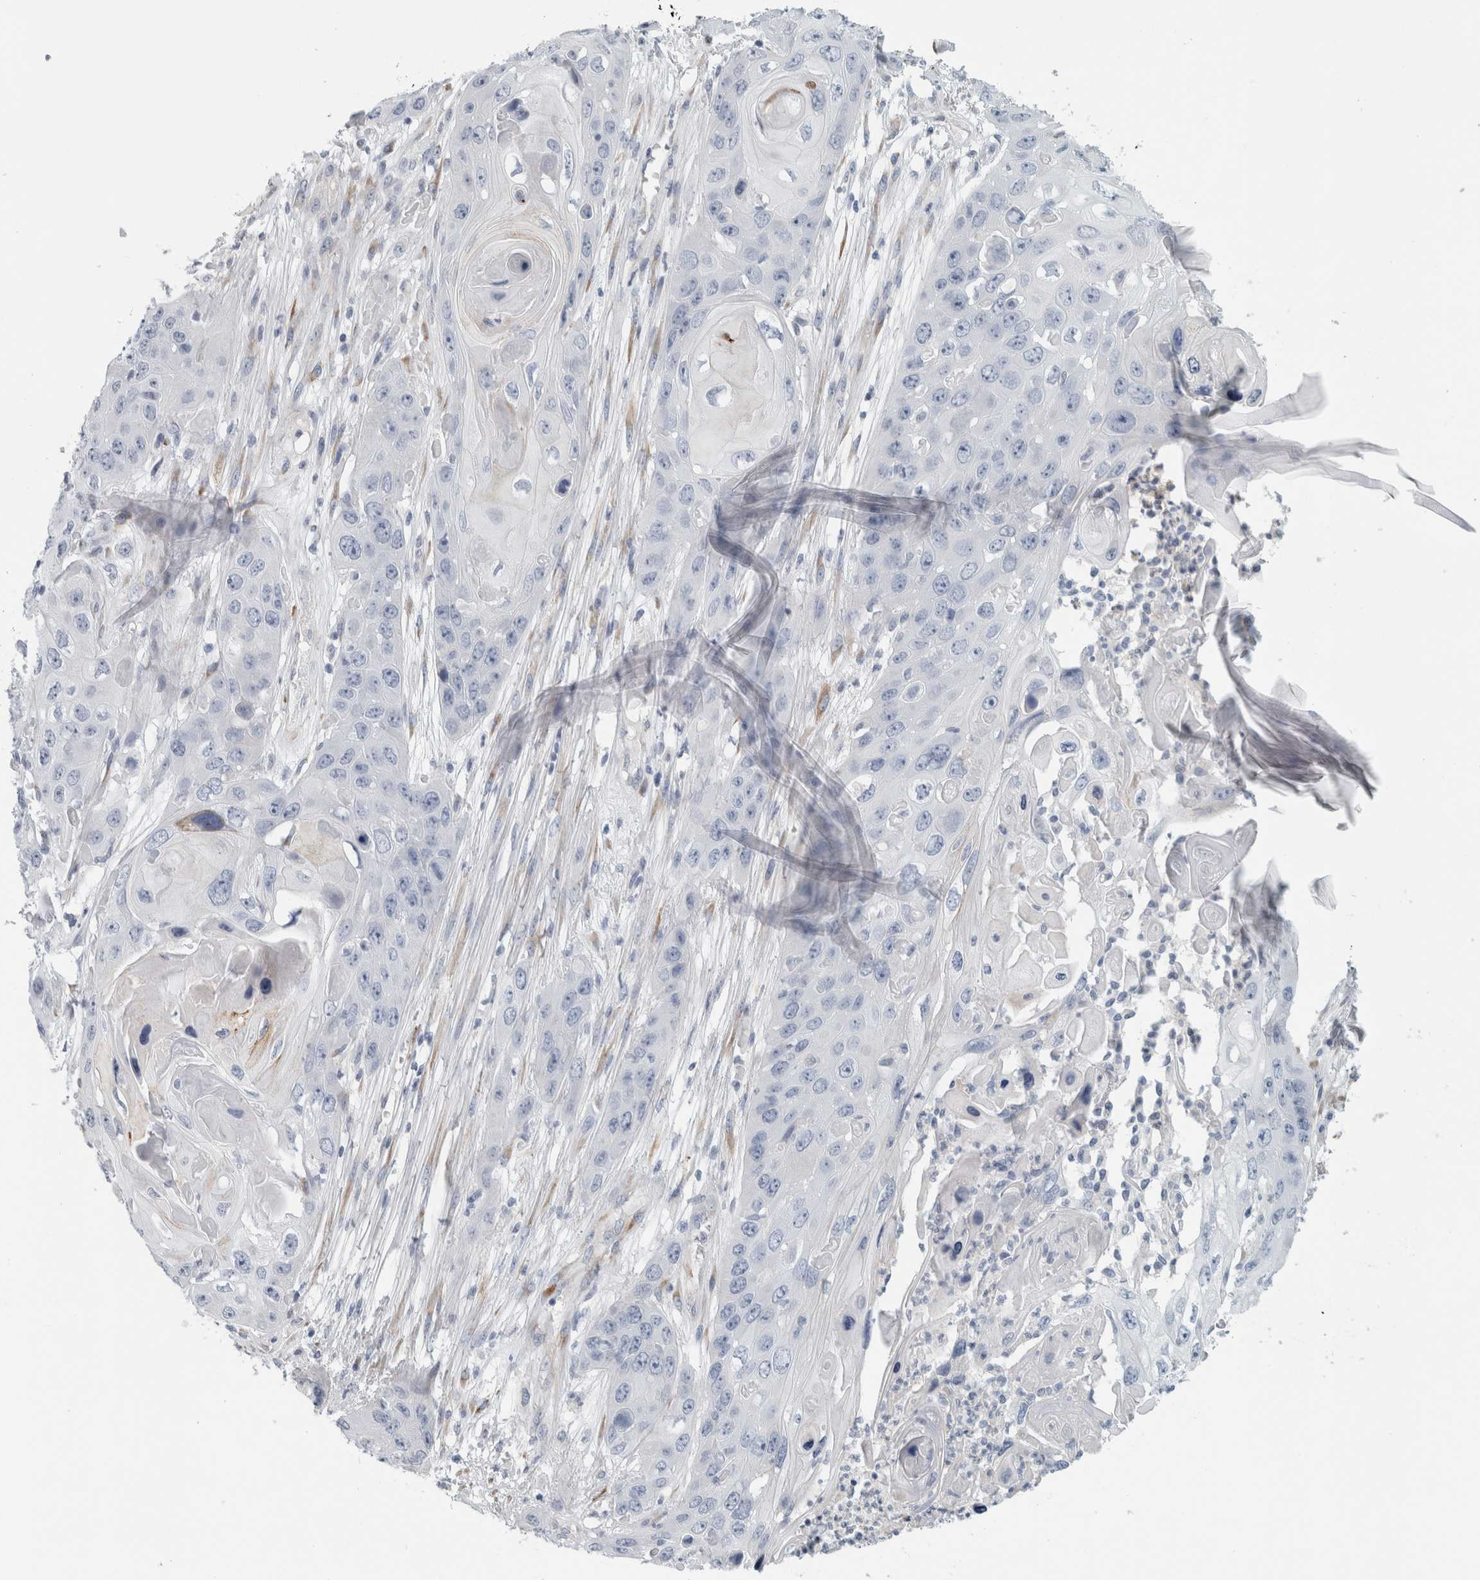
{"staining": {"intensity": "negative", "quantity": "none", "location": "none"}, "tissue": "skin cancer", "cell_type": "Tumor cells", "image_type": "cancer", "snomed": [{"axis": "morphology", "description": "Squamous cell carcinoma, NOS"}, {"axis": "topography", "description": "Skin"}], "caption": "Immunohistochemistry photomicrograph of neoplastic tissue: squamous cell carcinoma (skin) stained with DAB (3,3'-diaminobenzidine) reveals no significant protein expression in tumor cells.", "gene": "B3GNT3", "patient": {"sex": "male", "age": 55}}